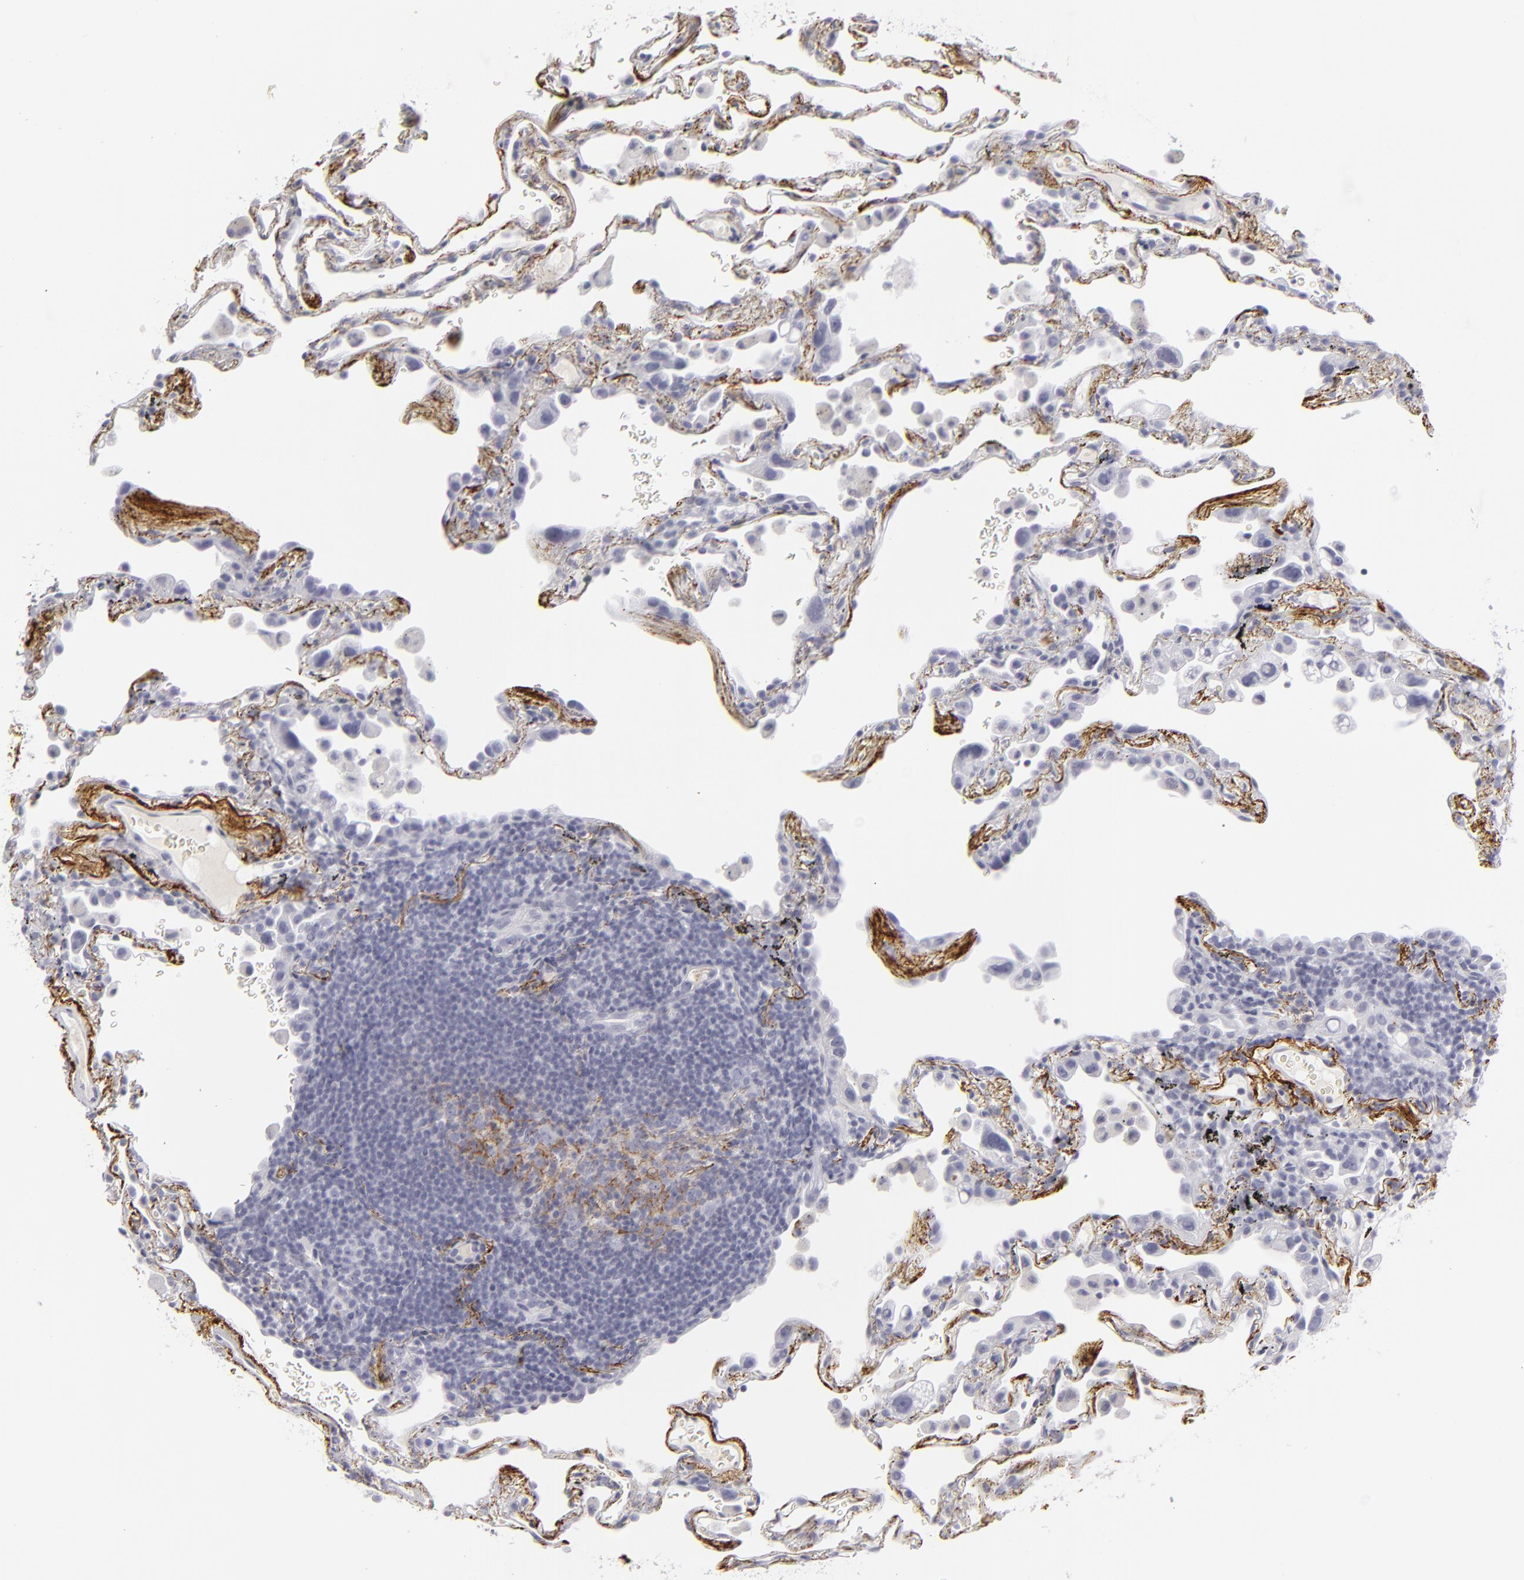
{"staining": {"intensity": "negative", "quantity": "none", "location": "none"}, "tissue": "lung", "cell_type": "Alveolar cells", "image_type": "normal", "snomed": [{"axis": "morphology", "description": "Normal tissue, NOS"}, {"axis": "morphology", "description": "Inflammation, NOS"}, {"axis": "topography", "description": "Lung"}], "caption": "Immunohistochemical staining of normal lung reveals no significant positivity in alveolar cells. (Brightfield microscopy of DAB (3,3'-diaminobenzidine) immunohistochemistry (IHC) at high magnification).", "gene": "C9", "patient": {"sex": "male", "age": 69}}